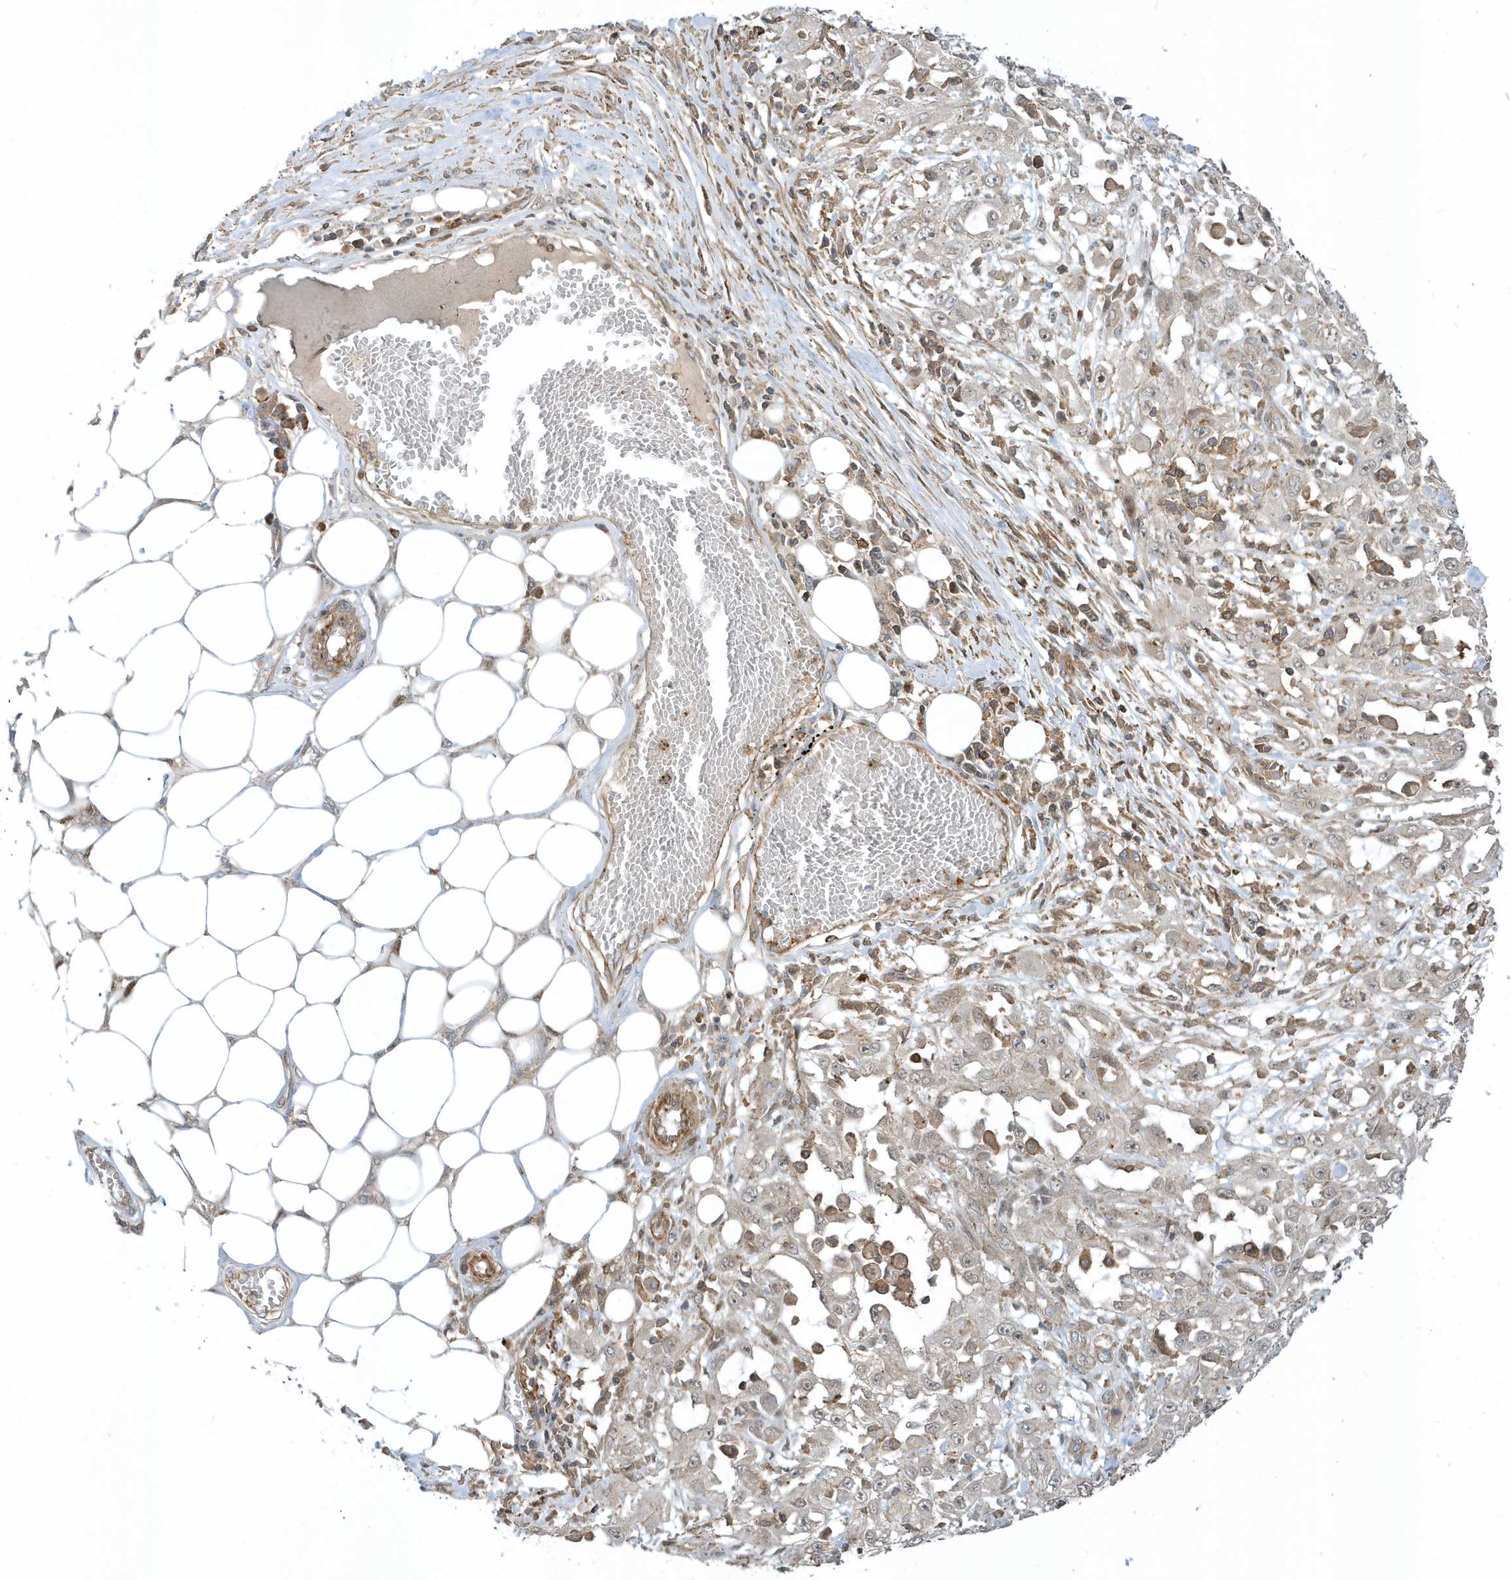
{"staining": {"intensity": "weak", "quantity": "<25%", "location": "cytoplasmic/membranous"}, "tissue": "skin cancer", "cell_type": "Tumor cells", "image_type": "cancer", "snomed": [{"axis": "morphology", "description": "Squamous cell carcinoma, NOS"}, {"axis": "morphology", "description": "Squamous cell carcinoma, metastatic, NOS"}, {"axis": "topography", "description": "Skin"}, {"axis": "topography", "description": "Lymph node"}], "caption": "DAB immunohistochemical staining of skin cancer (squamous cell carcinoma) exhibits no significant positivity in tumor cells.", "gene": "ZBTB8A", "patient": {"sex": "male", "age": 75}}